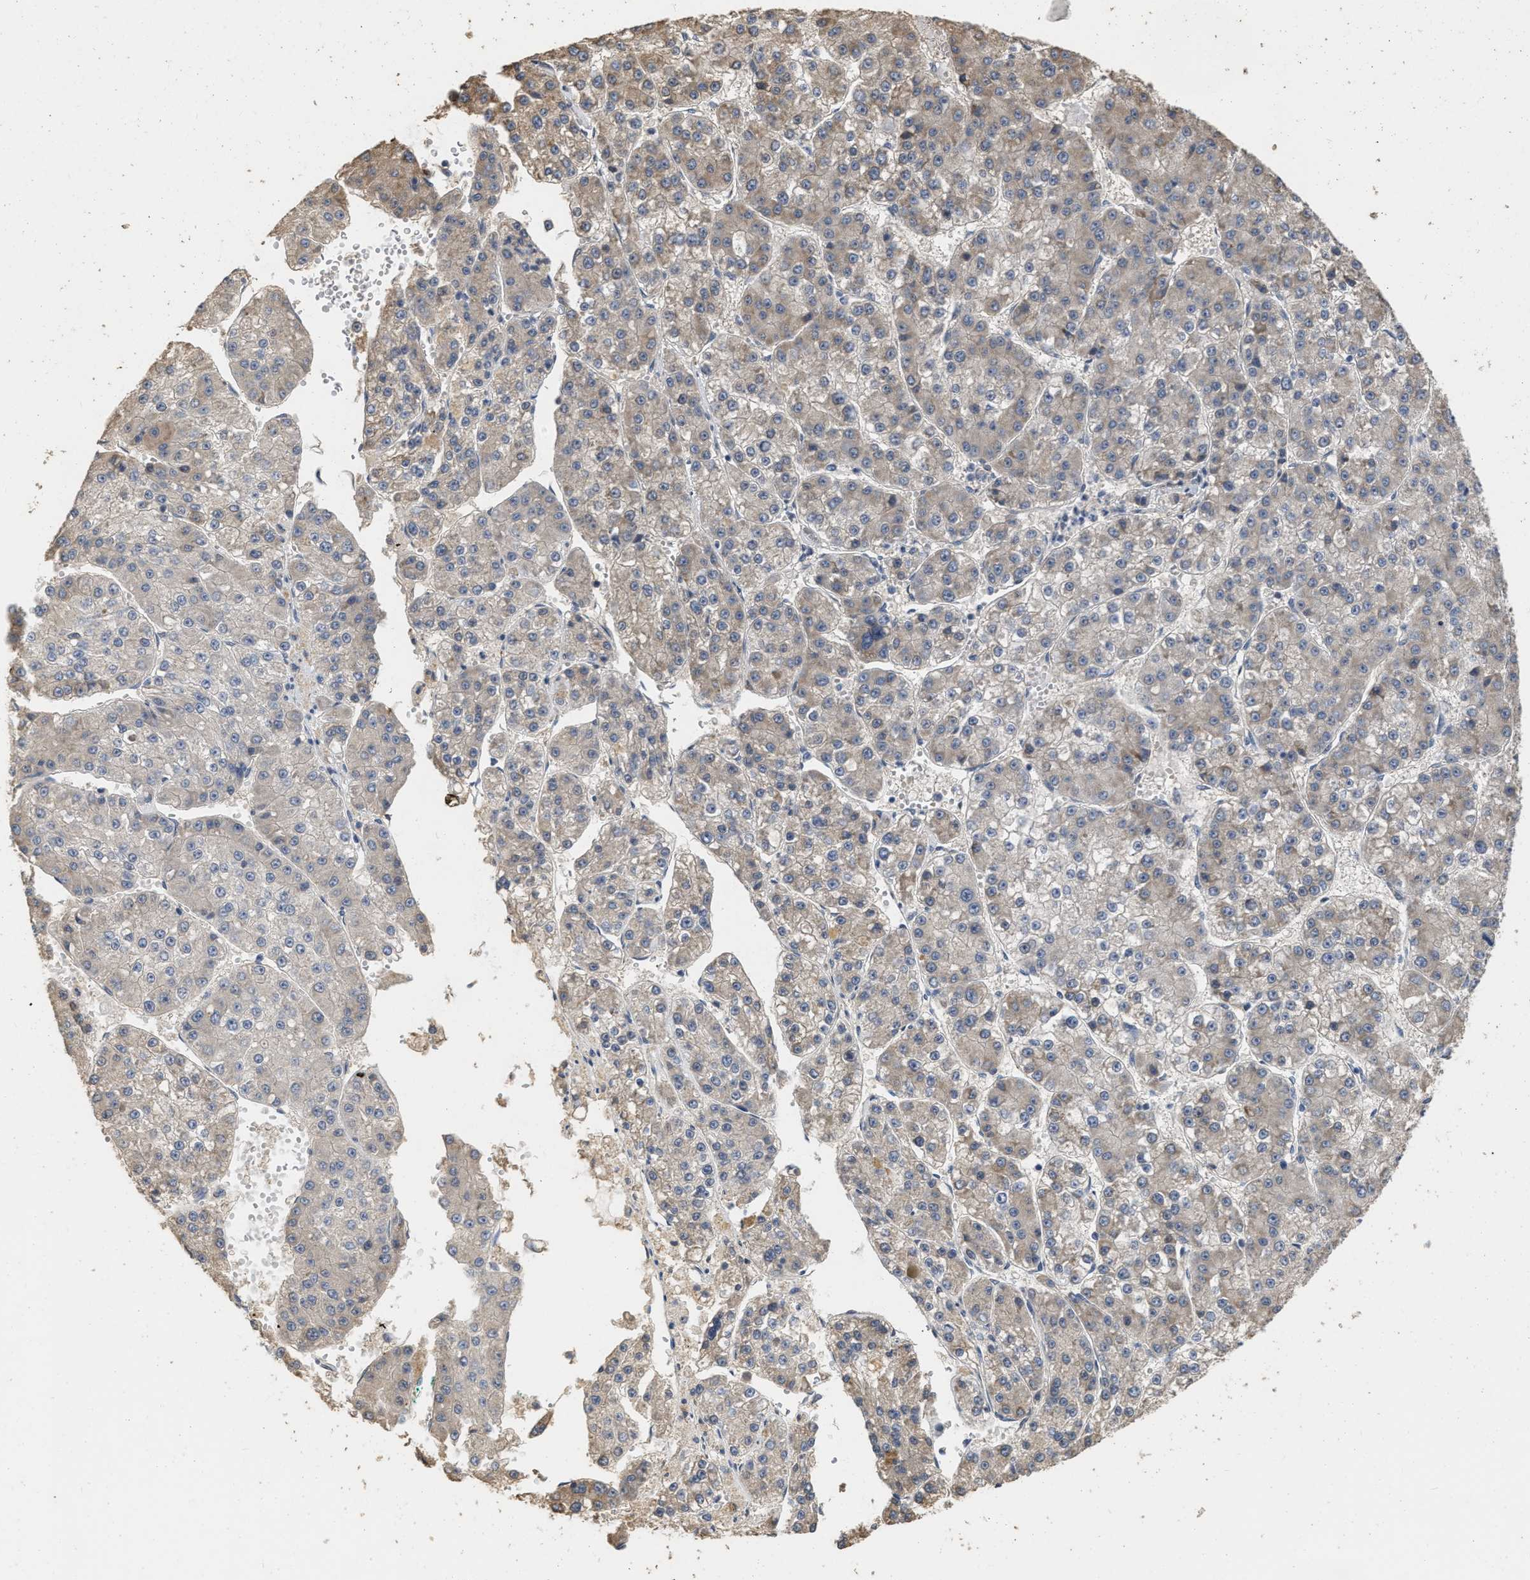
{"staining": {"intensity": "weak", "quantity": ">75%", "location": "cytoplasmic/membranous"}, "tissue": "liver cancer", "cell_type": "Tumor cells", "image_type": "cancer", "snomed": [{"axis": "morphology", "description": "Carcinoma, Hepatocellular, NOS"}, {"axis": "topography", "description": "Liver"}], "caption": "Hepatocellular carcinoma (liver) stained with a protein marker exhibits weak staining in tumor cells.", "gene": "NCS1", "patient": {"sex": "female", "age": 73}}